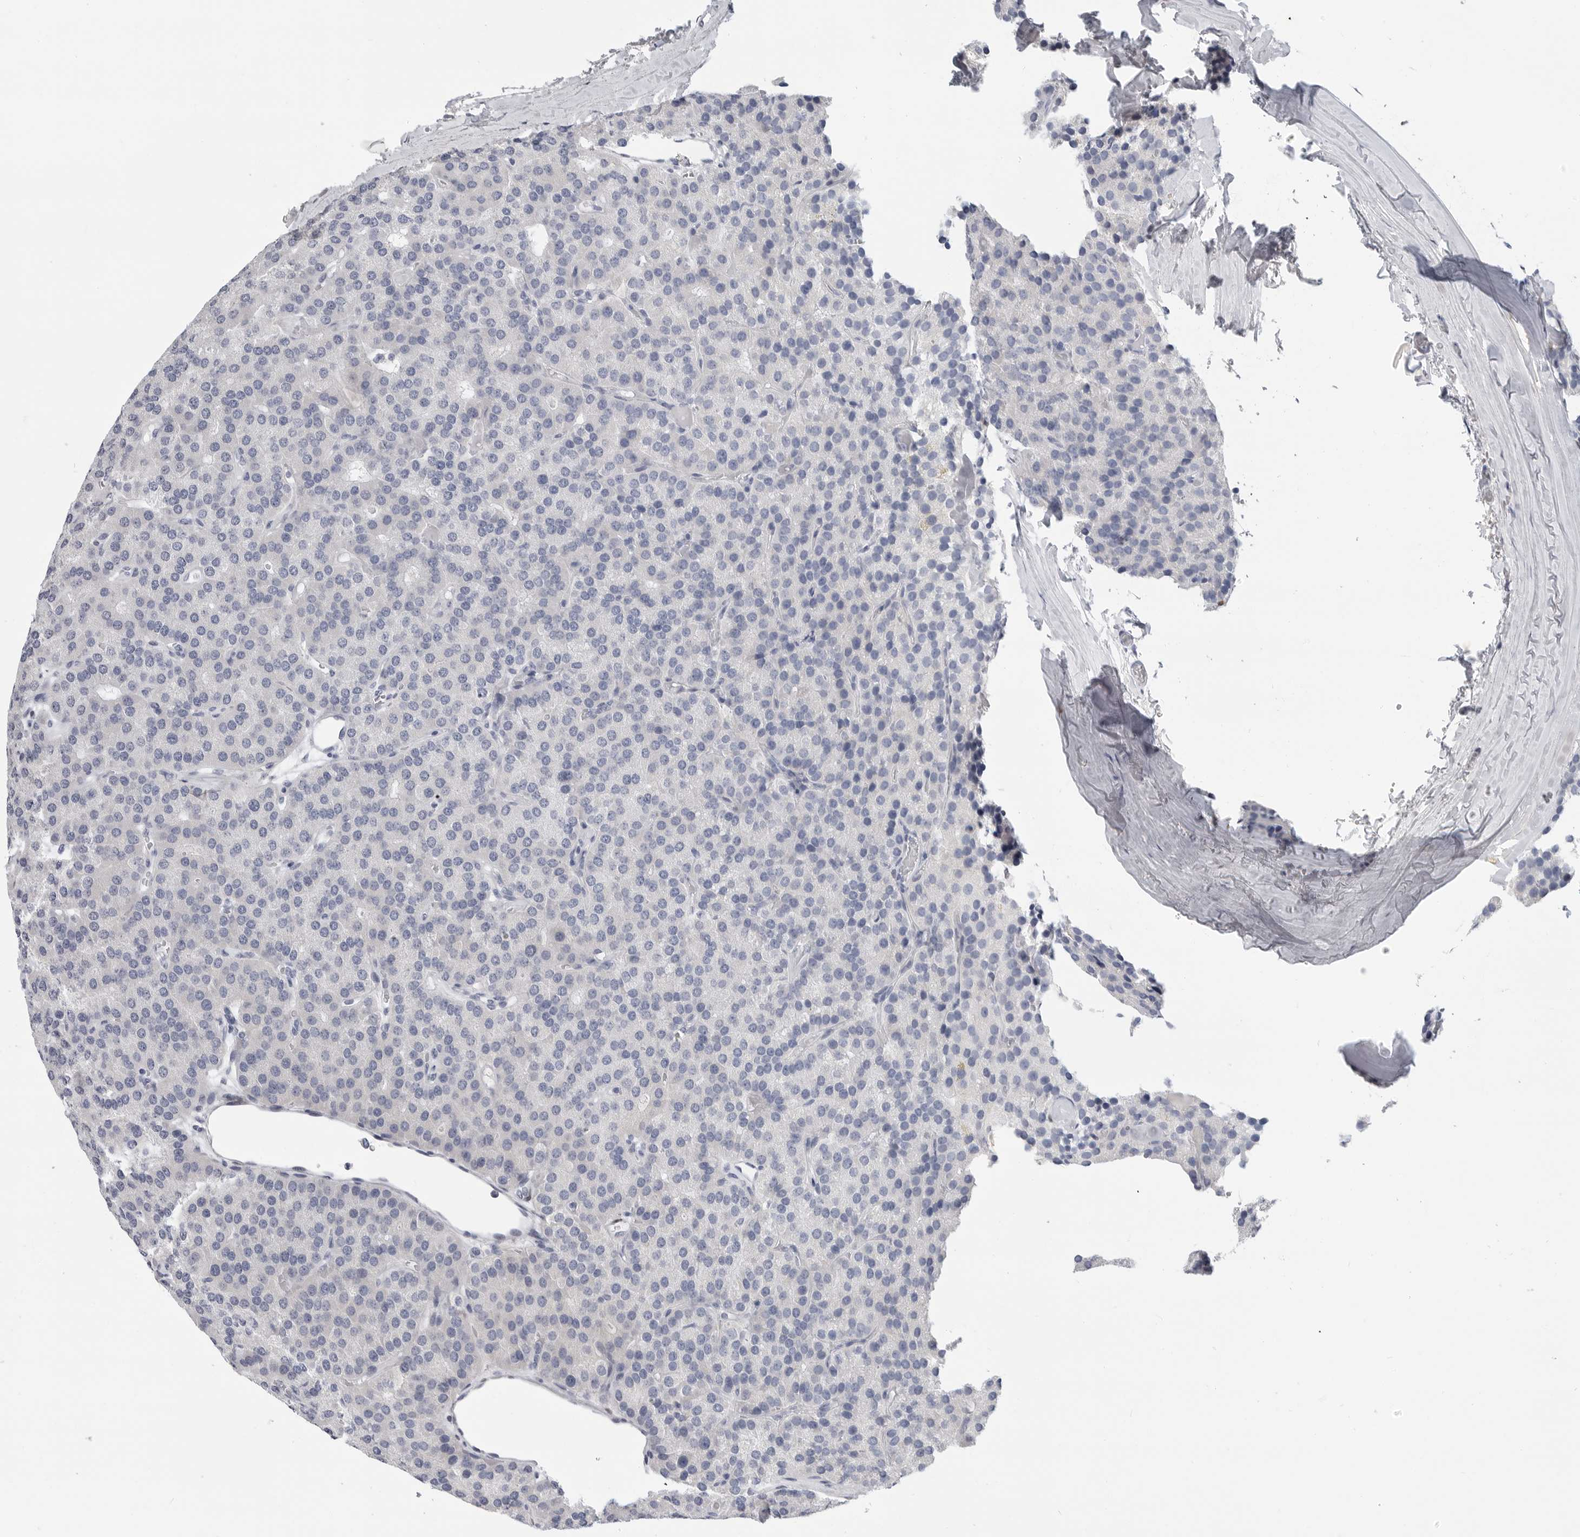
{"staining": {"intensity": "negative", "quantity": "none", "location": "none"}, "tissue": "parathyroid gland", "cell_type": "Glandular cells", "image_type": "normal", "snomed": [{"axis": "morphology", "description": "Normal tissue, NOS"}, {"axis": "morphology", "description": "Adenoma, NOS"}, {"axis": "topography", "description": "Parathyroid gland"}], "caption": "Glandular cells show no significant positivity in benign parathyroid gland.", "gene": "PLN", "patient": {"sex": "female", "age": 86}}